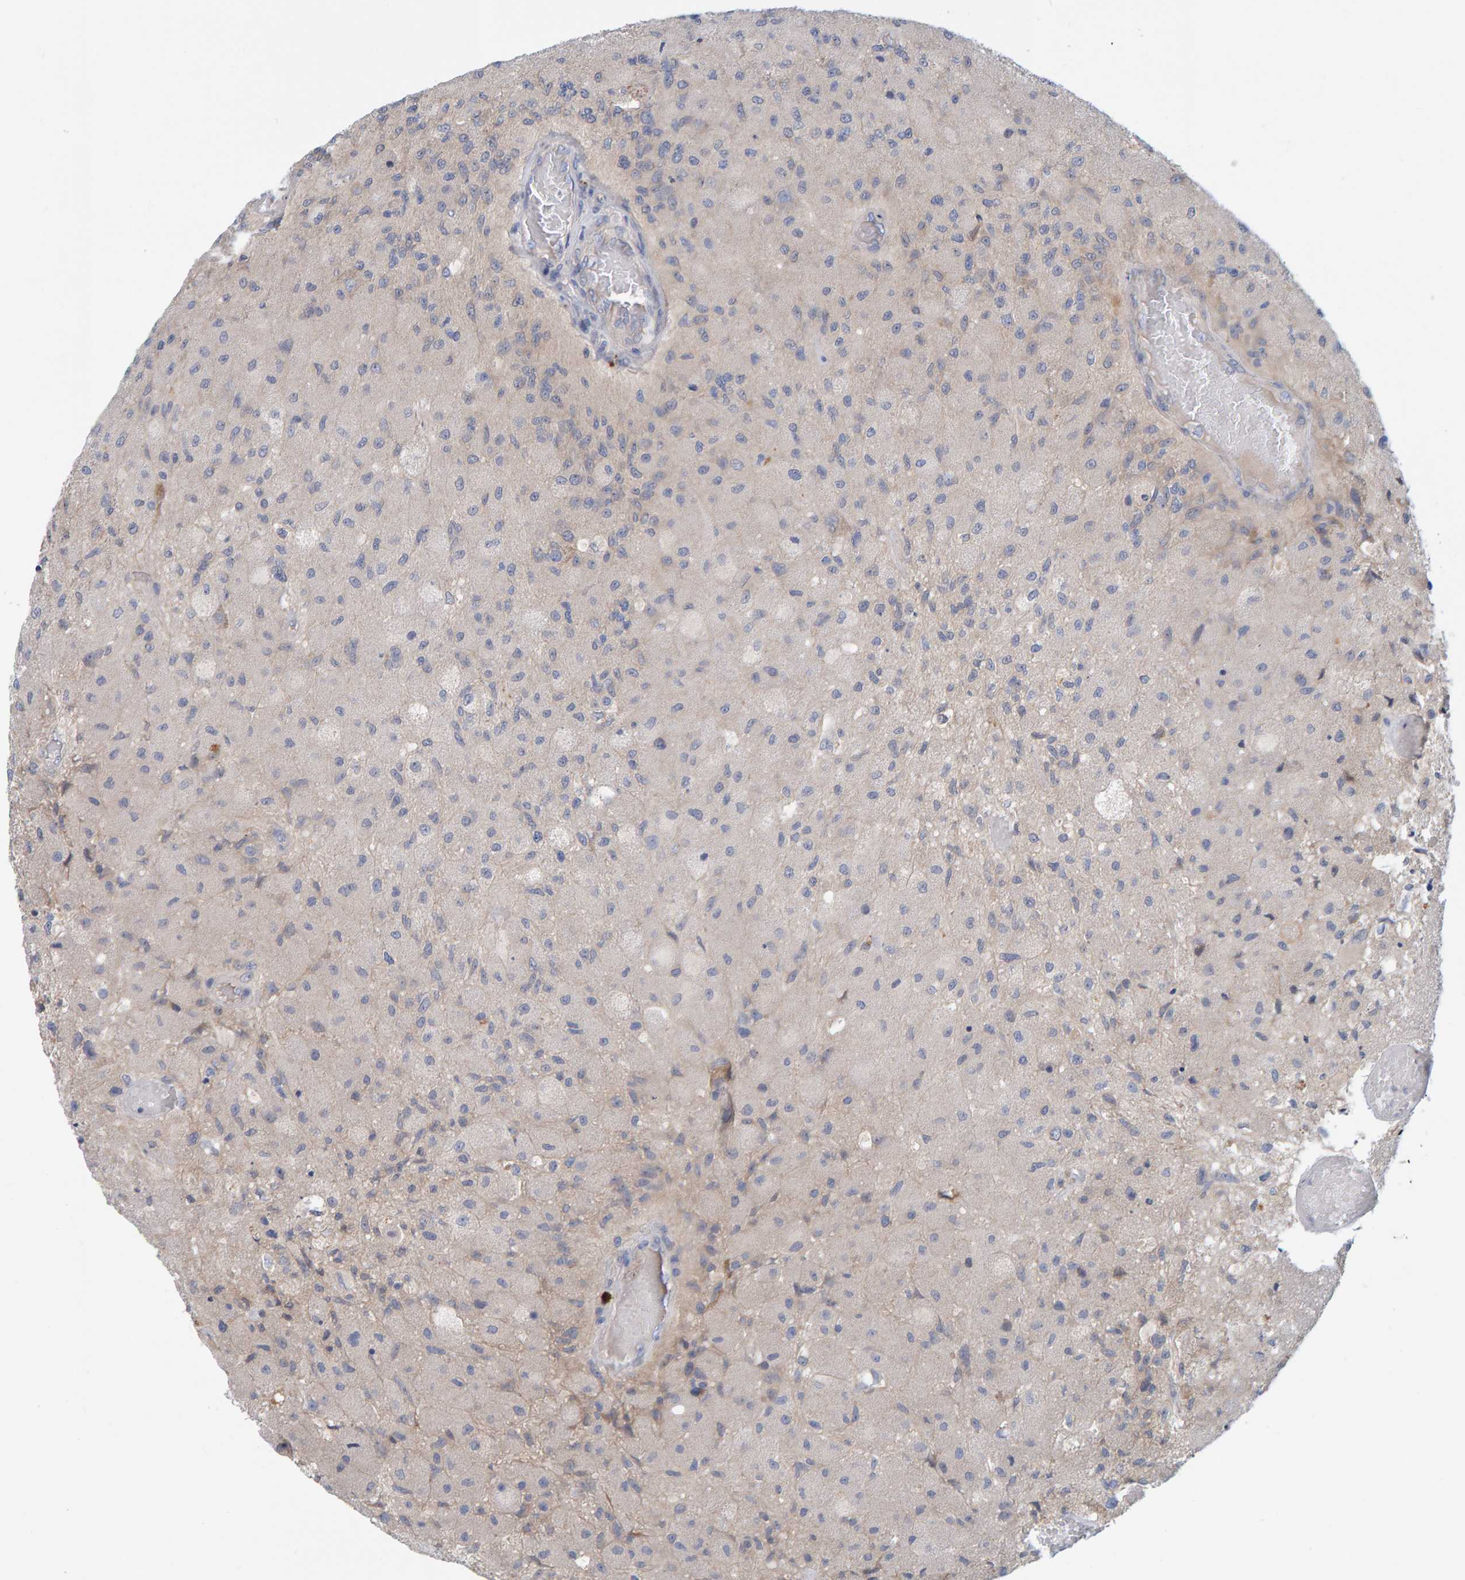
{"staining": {"intensity": "negative", "quantity": "none", "location": "none"}, "tissue": "glioma", "cell_type": "Tumor cells", "image_type": "cancer", "snomed": [{"axis": "morphology", "description": "Normal tissue, NOS"}, {"axis": "morphology", "description": "Glioma, malignant, High grade"}, {"axis": "topography", "description": "Cerebral cortex"}], "caption": "The micrograph exhibits no significant expression in tumor cells of high-grade glioma (malignant). Brightfield microscopy of immunohistochemistry stained with DAB (3,3'-diaminobenzidine) (brown) and hematoxylin (blue), captured at high magnification.", "gene": "TATDN1", "patient": {"sex": "male", "age": 77}}